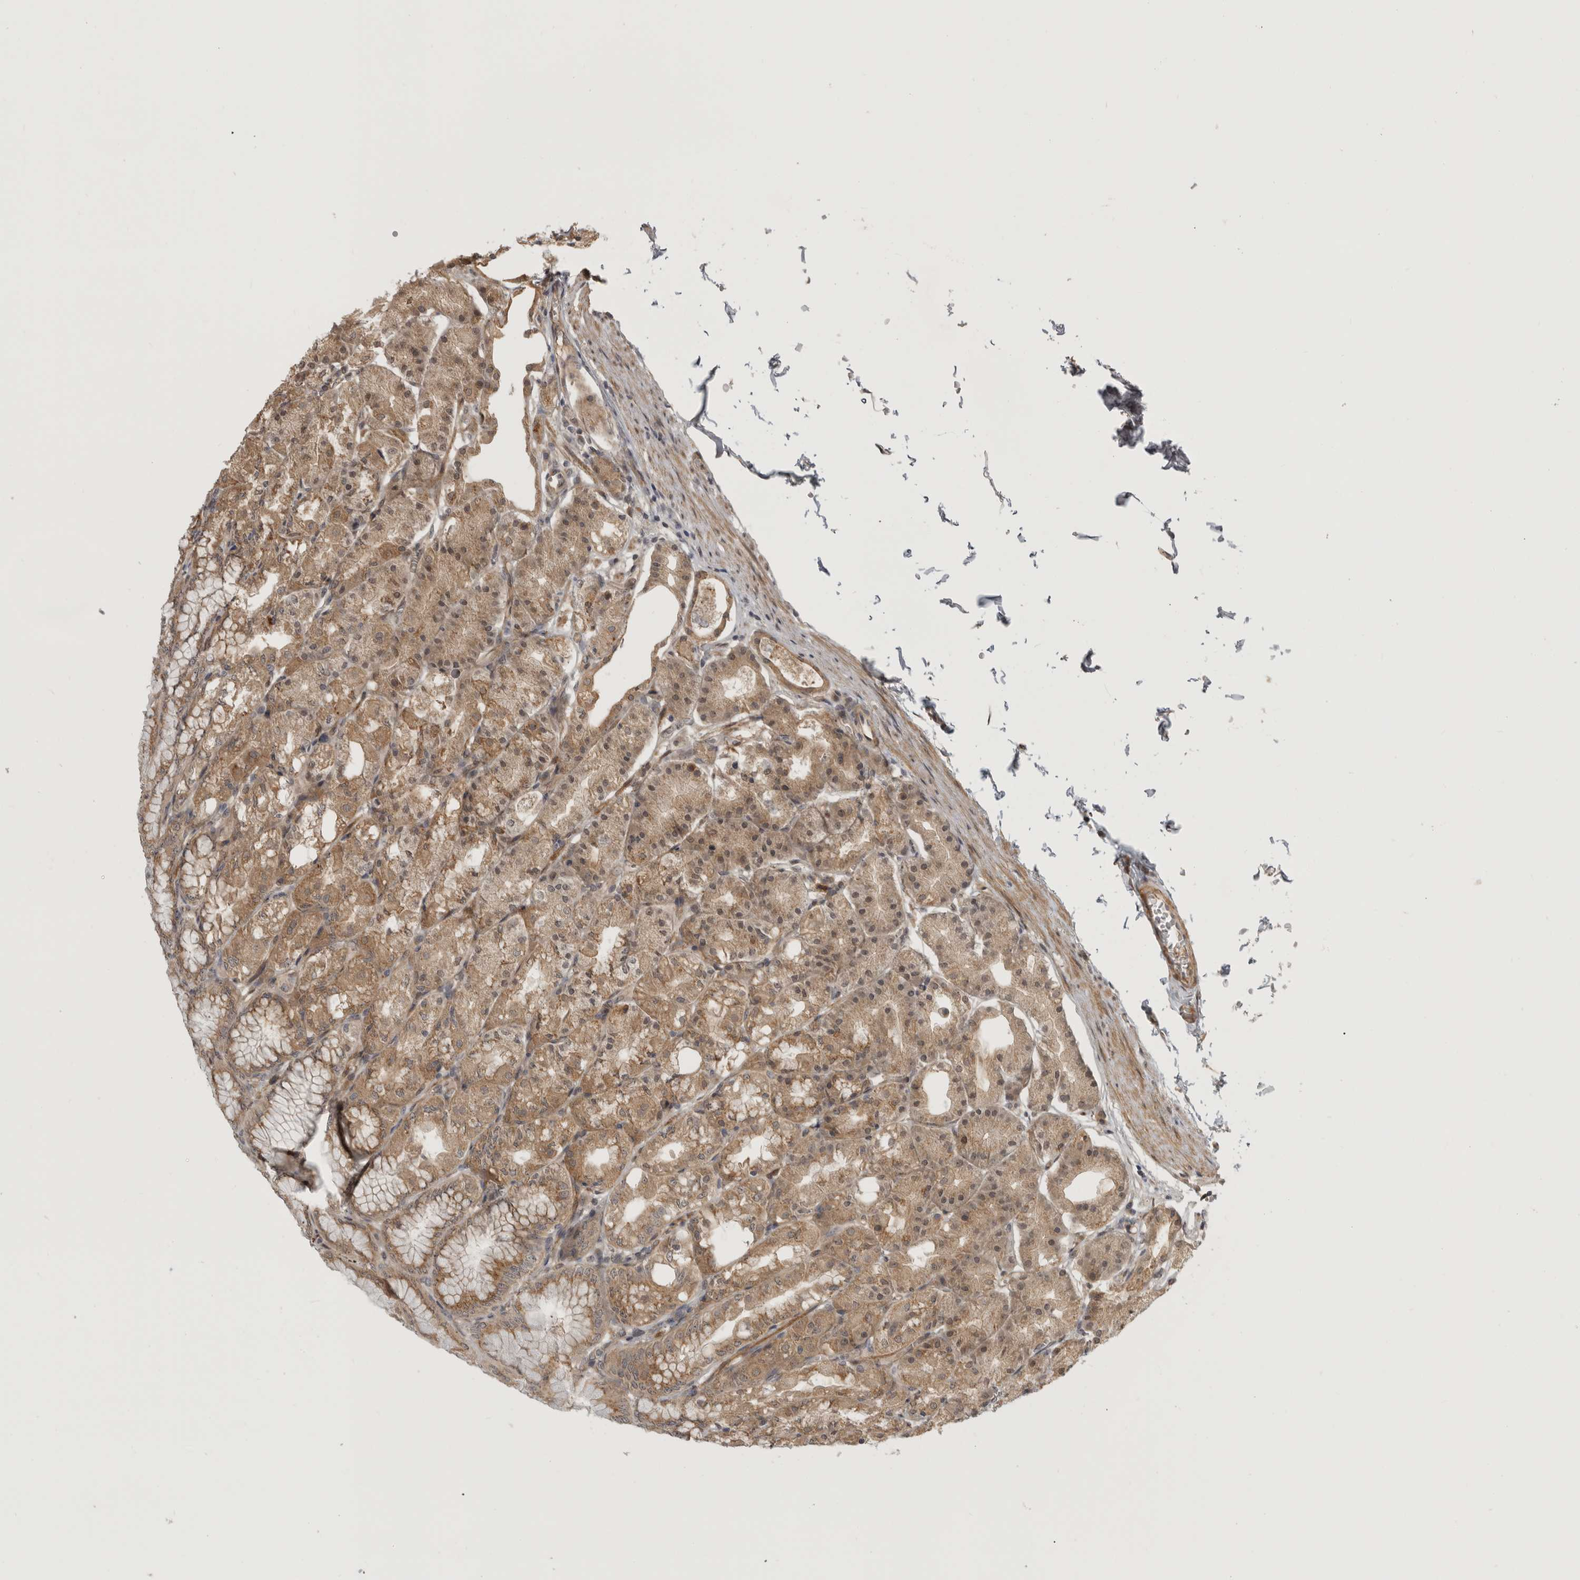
{"staining": {"intensity": "moderate", "quantity": ">75%", "location": "cytoplasmic/membranous"}, "tissue": "stomach", "cell_type": "Glandular cells", "image_type": "normal", "snomed": [{"axis": "morphology", "description": "Normal tissue, NOS"}, {"axis": "topography", "description": "Stomach, lower"}], "caption": "IHC micrograph of unremarkable stomach stained for a protein (brown), which displays medium levels of moderate cytoplasmic/membranous positivity in approximately >75% of glandular cells.", "gene": "CUEDC1", "patient": {"sex": "male", "age": 71}}